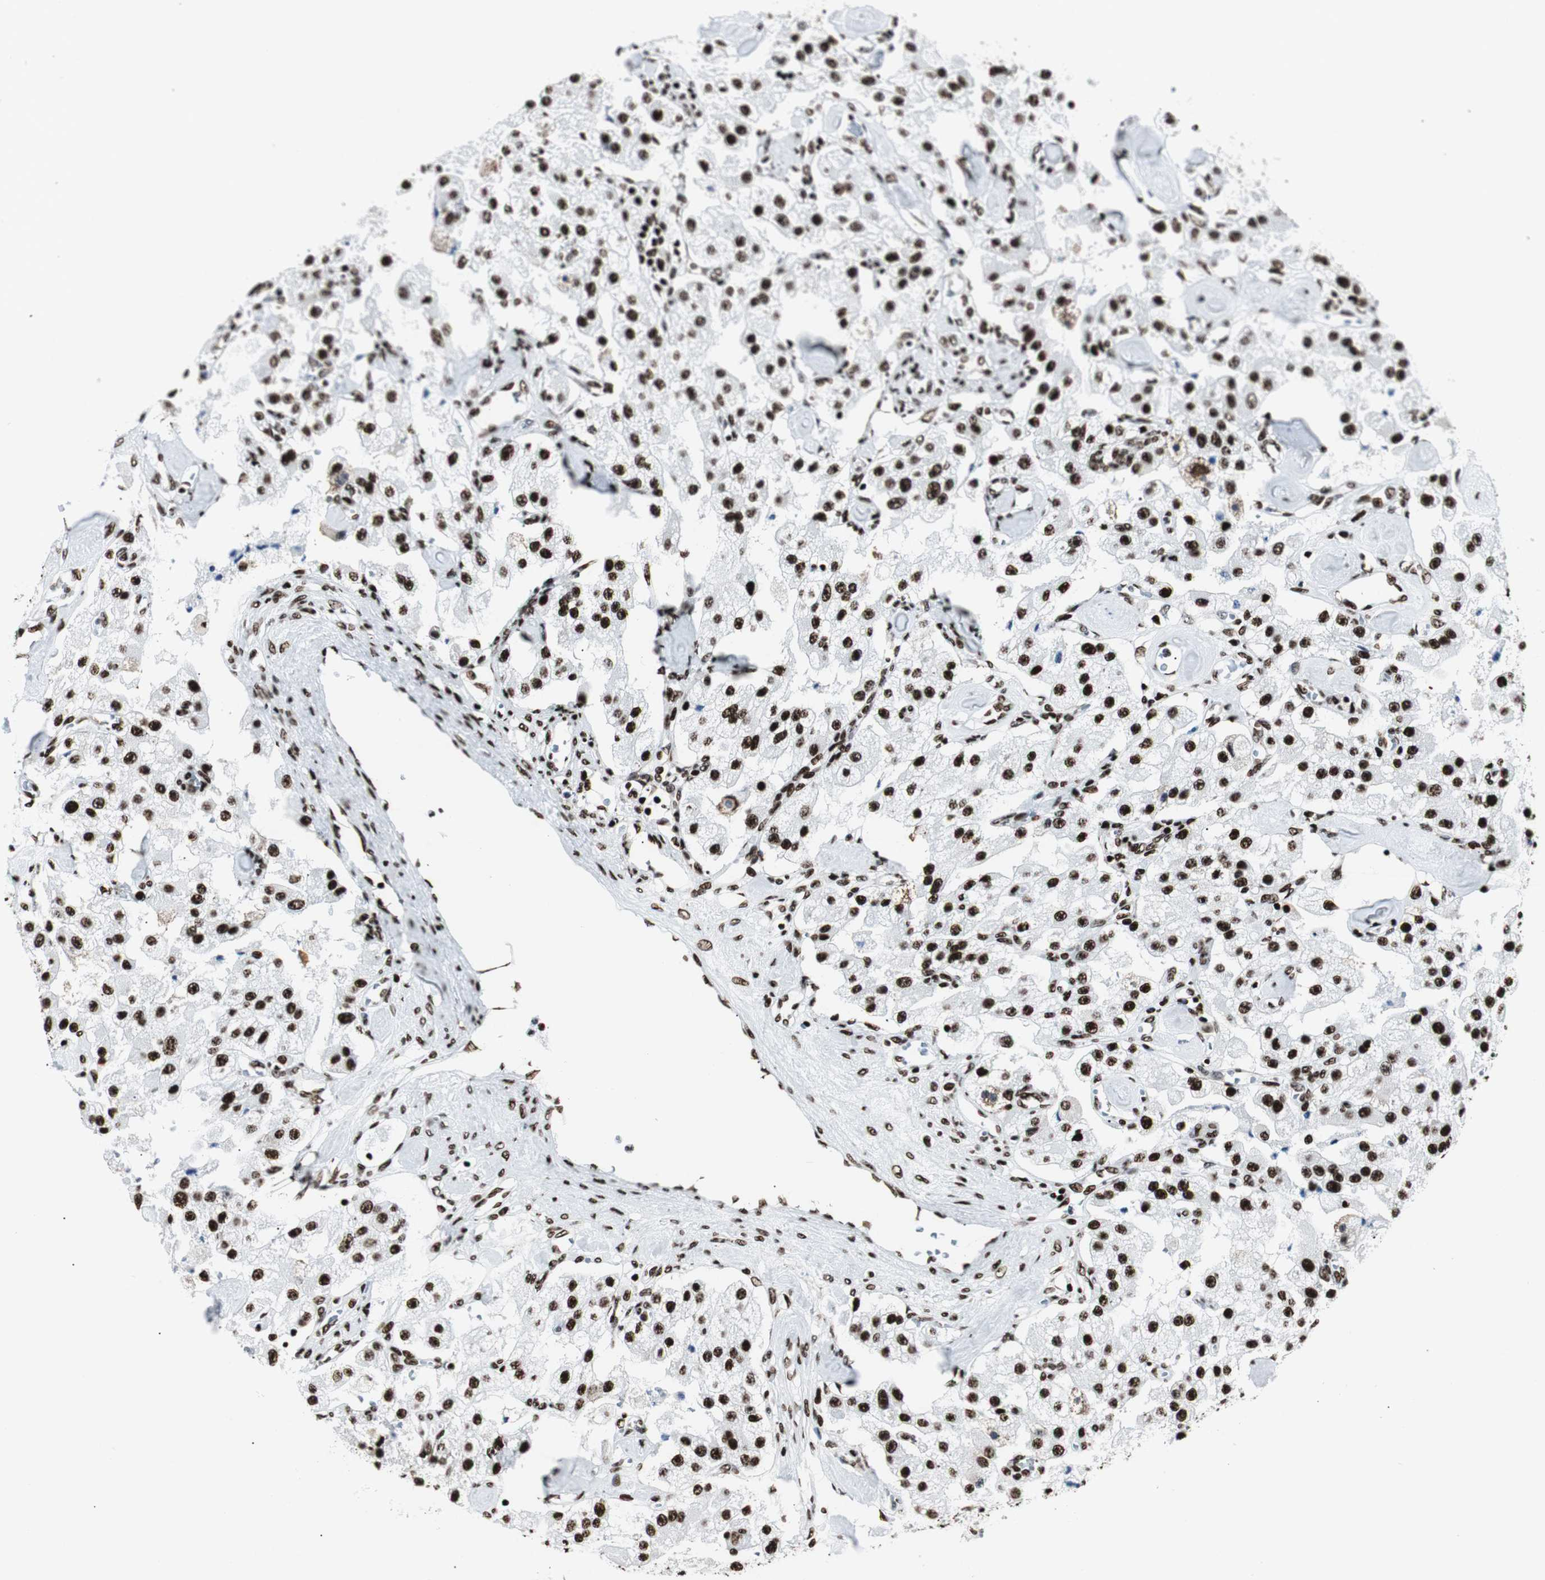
{"staining": {"intensity": "strong", "quantity": ">75%", "location": "nuclear"}, "tissue": "carcinoid", "cell_type": "Tumor cells", "image_type": "cancer", "snomed": [{"axis": "morphology", "description": "Carcinoid, malignant, NOS"}, {"axis": "topography", "description": "Pancreas"}], "caption": "The image demonstrates immunohistochemical staining of carcinoid. There is strong nuclear expression is appreciated in approximately >75% of tumor cells. (brown staining indicates protein expression, while blue staining denotes nuclei).", "gene": "NCL", "patient": {"sex": "male", "age": 41}}